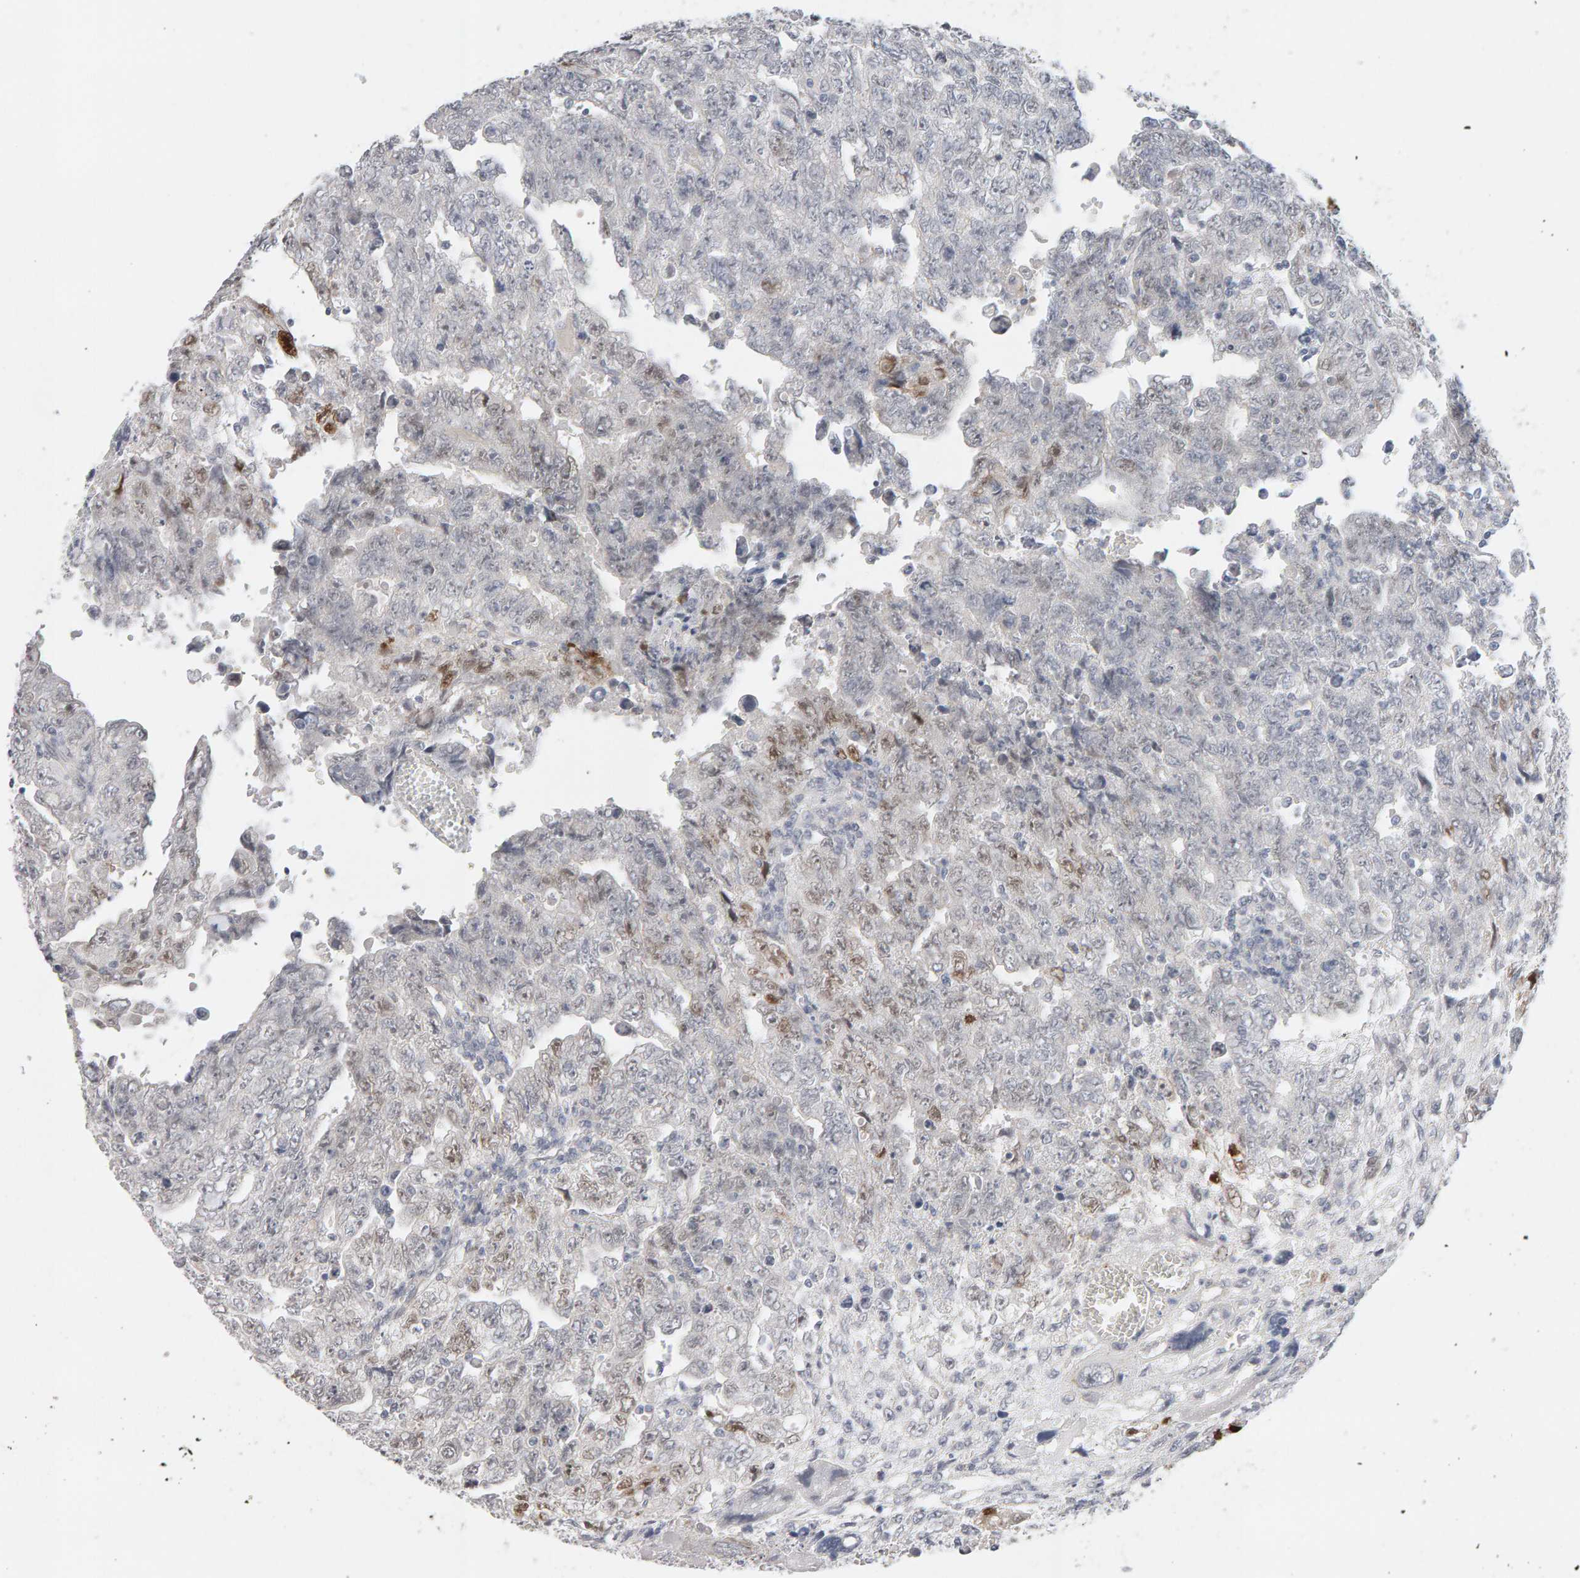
{"staining": {"intensity": "weak", "quantity": "25%-75%", "location": "nuclear"}, "tissue": "testis cancer", "cell_type": "Tumor cells", "image_type": "cancer", "snomed": [{"axis": "morphology", "description": "Carcinoma, Embryonal, NOS"}, {"axis": "topography", "description": "Testis"}], "caption": "Human embryonal carcinoma (testis) stained with a protein marker shows weak staining in tumor cells.", "gene": "HNF4A", "patient": {"sex": "male", "age": 28}}